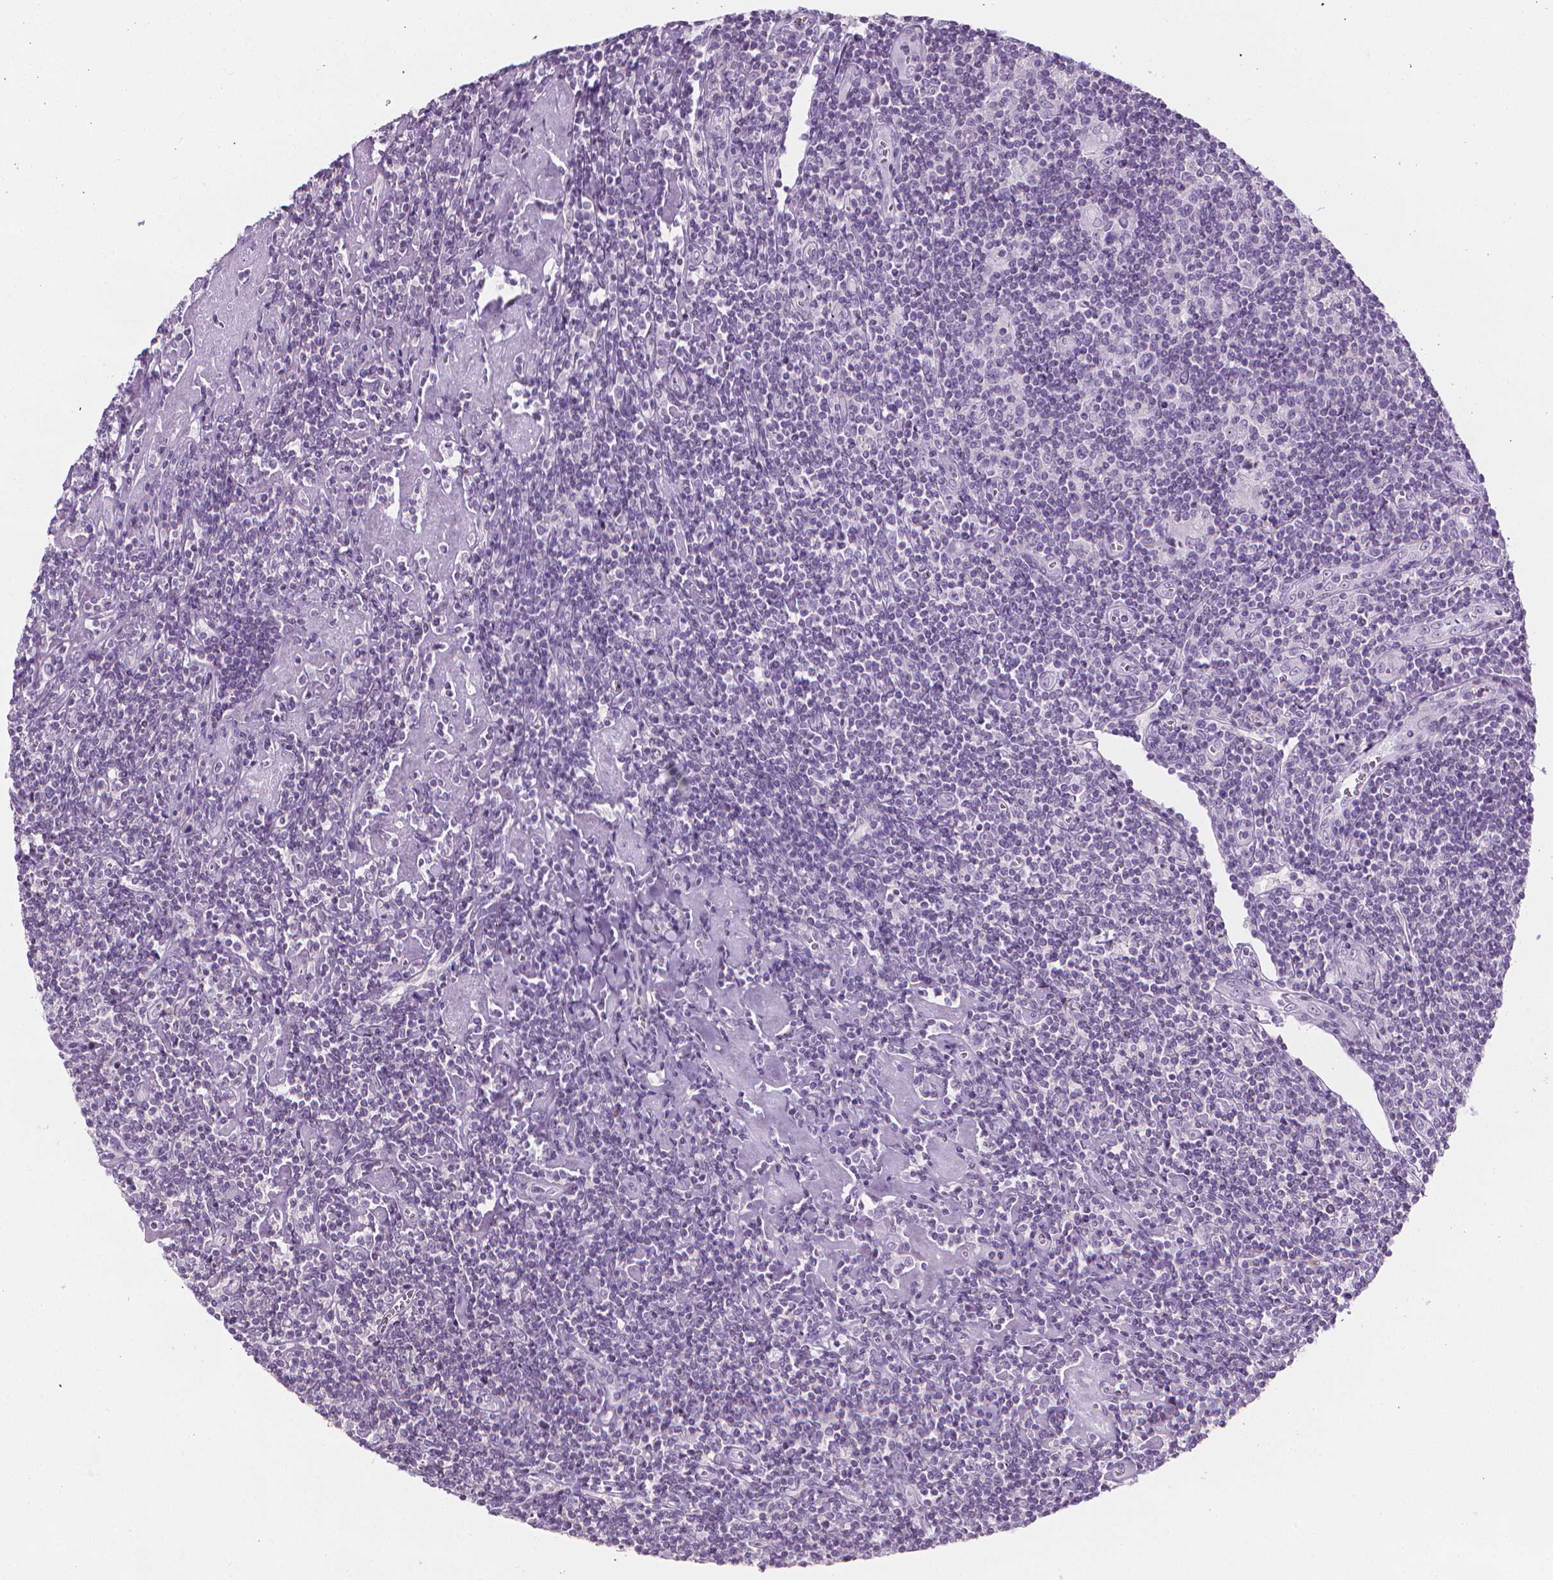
{"staining": {"intensity": "negative", "quantity": "none", "location": "none"}, "tissue": "lymphoma", "cell_type": "Tumor cells", "image_type": "cancer", "snomed": [{"axis": "morphology", "description": "Hodgkin's disease, NOS"}, {"axis": "topography", "description": "Lymph node"}], "caption": "The micrograph shows no staining of tumor cells in Hodgkin's disease.", "gene": "DCAF8L1", "patient": {"sex": "male", "age": 40}}